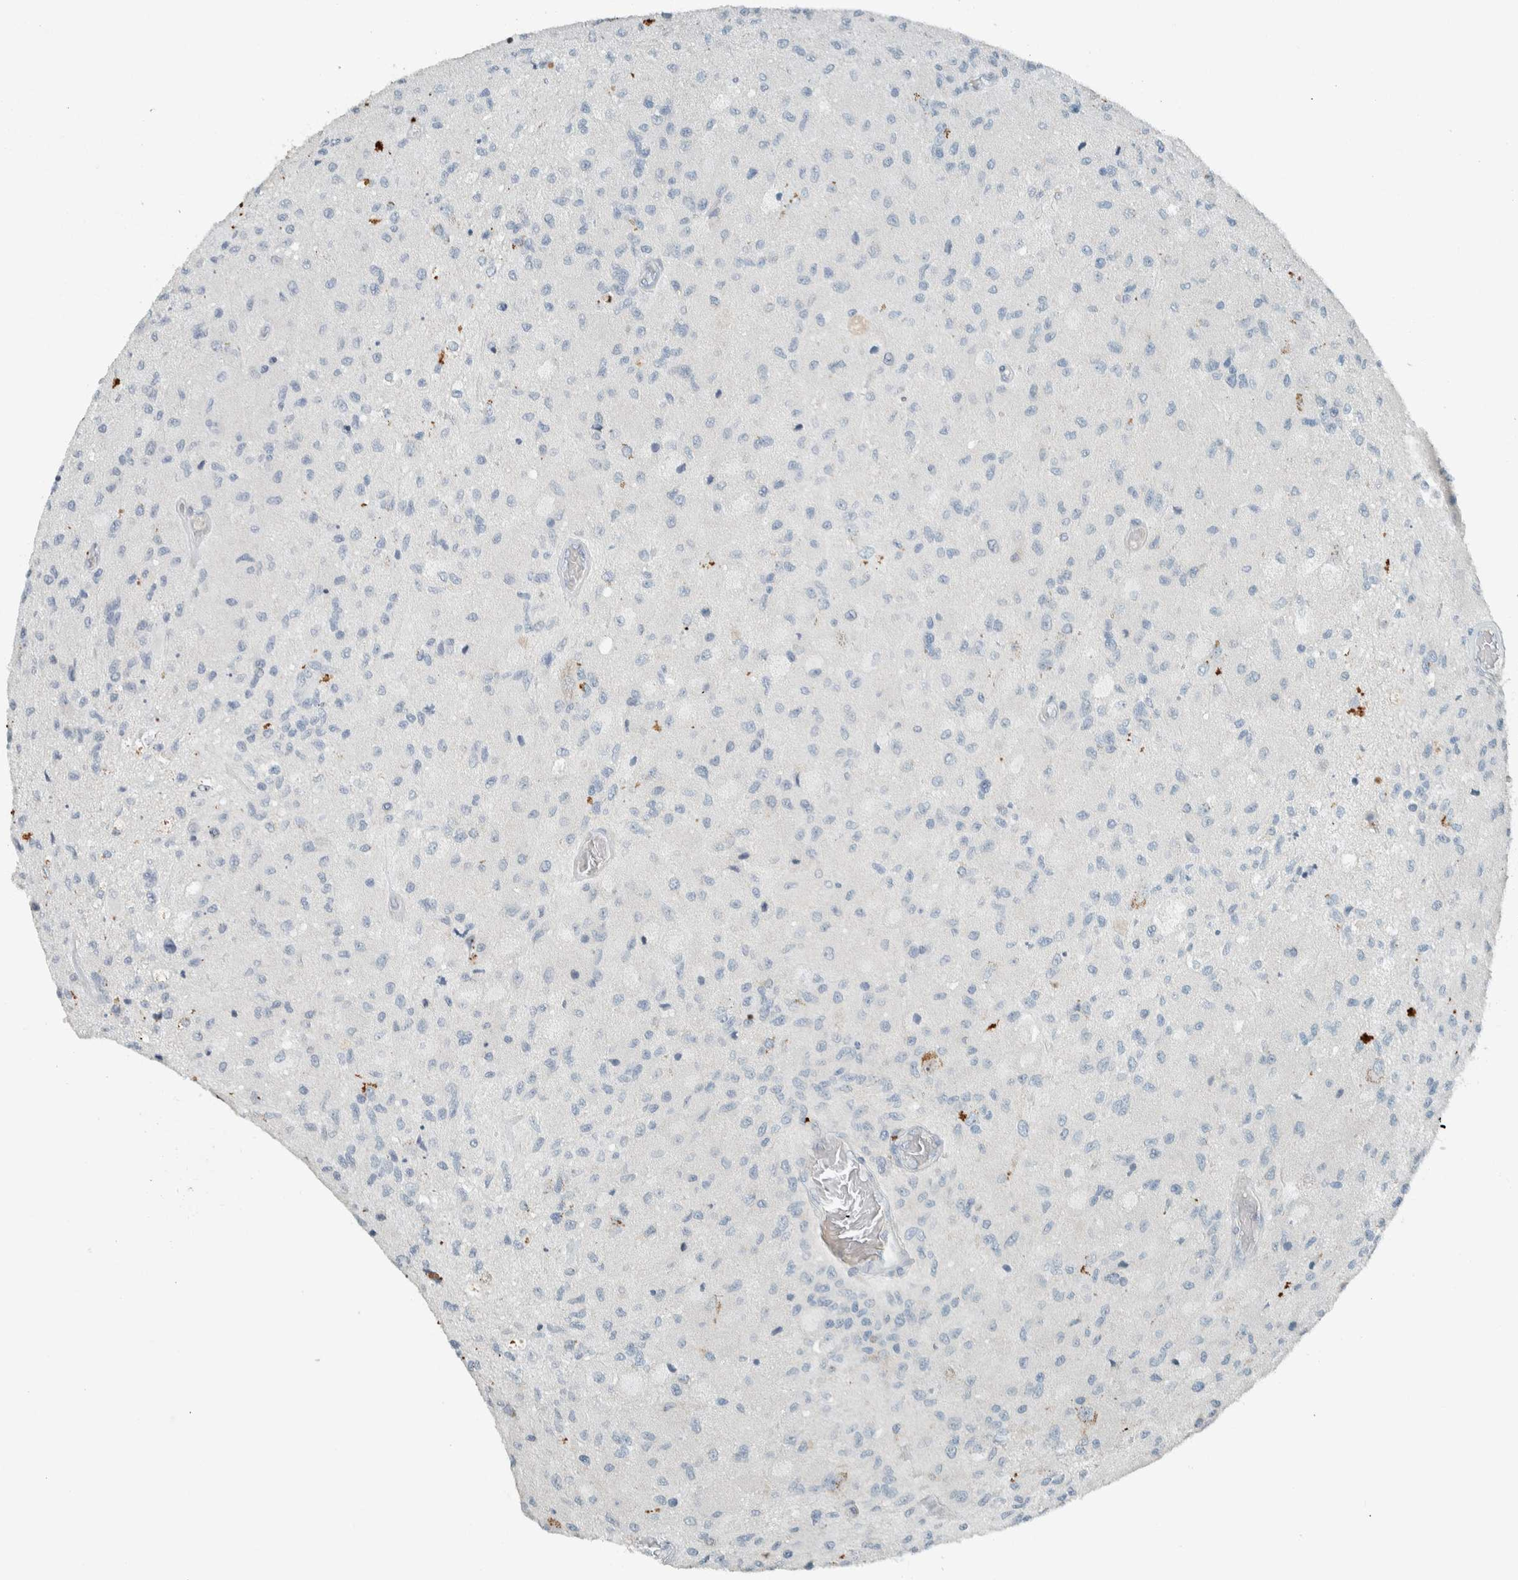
{"staining": {"intensity": "negative", "quantity": "none", "location": "none"}, "tissue": "glioma", "cell_type": "Tumor cells", "image_type": "cancer", "snomed": [{"axis": "morphology", "description": "Normal tissue, NOS"}, {"axis": "morphology", "description": "Glioma, malignant, High grade"}, {"axis": "topography", "description": "Cerebral cortex"}], "caption": "DAB immunohistochemical staining of malignant glioma (high-grade) displays no significant staining in tumor cells. (Brightfield microscopy of DAB IHC at high magnification).", "gene": "CERCAM", "patient": {"sex": "male", "age": 77}}